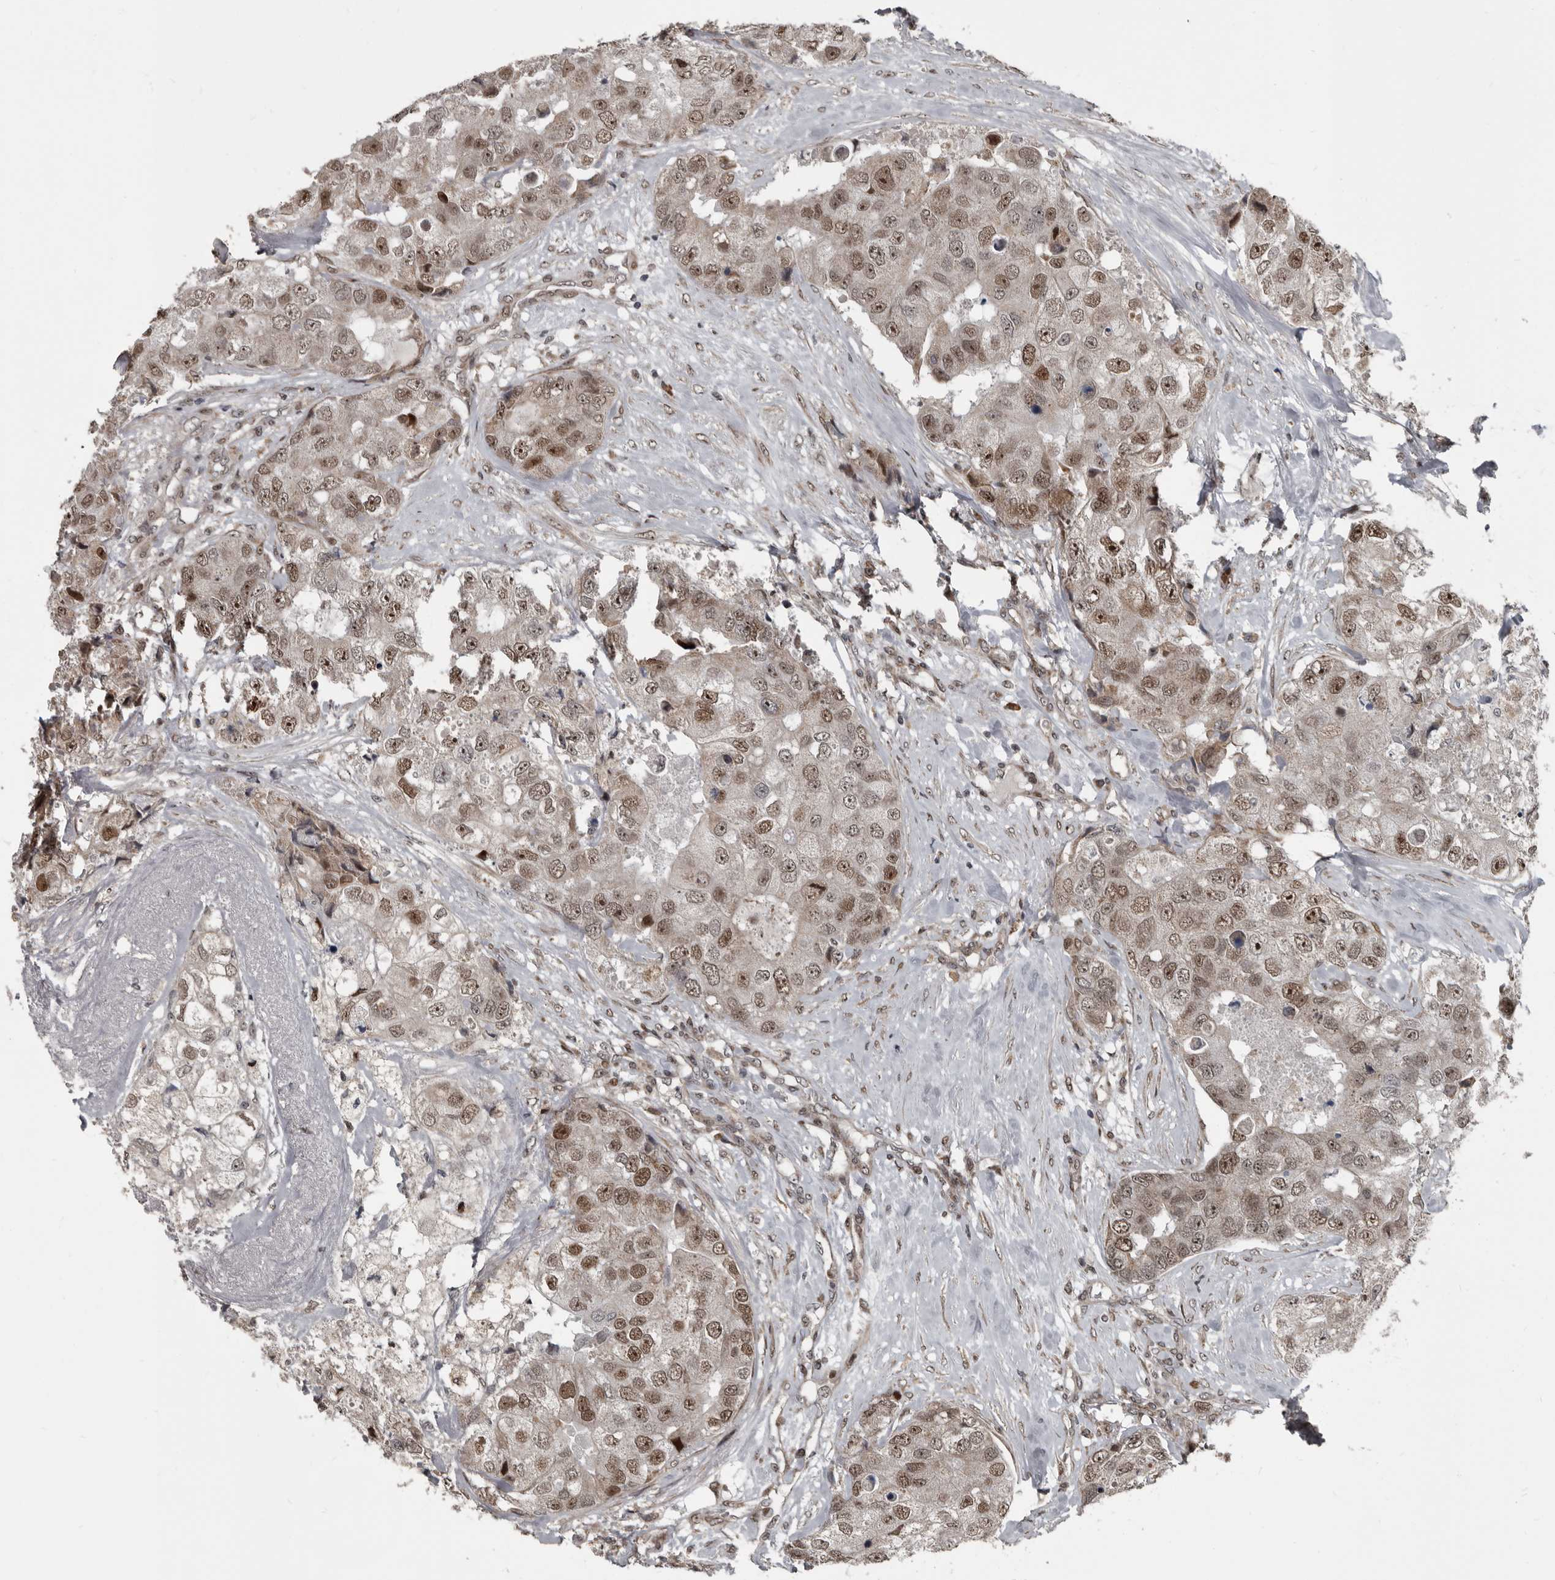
{"staining": {"intensity": "moderate", "quantity": ">75%", "location": "cytoplasmic/membranous,nuclear"}, "tissue": "breast cancer", "cell_type": "Tumor cells", "image_type": "cancer", "snomed": [{"axis": "morphology", "description": "Duct carcinoma"}, {"axis": "topography", "description": "Breast"}], "caption": "Breast cancer (intraductal carcinoma) stained with immunohistochemistry (IHC) exhibits moderate cytoplasmic/membranous and nuclear staining in approximately >75% of tumor cells. The staining was performed using DAB to visualize the protein expression in brown, while the nuclei were stained in blue with hematoxylin (Magnification: 20x).", "gene": "CHD1L", "patient": {"sex": "female", "age": 62}}